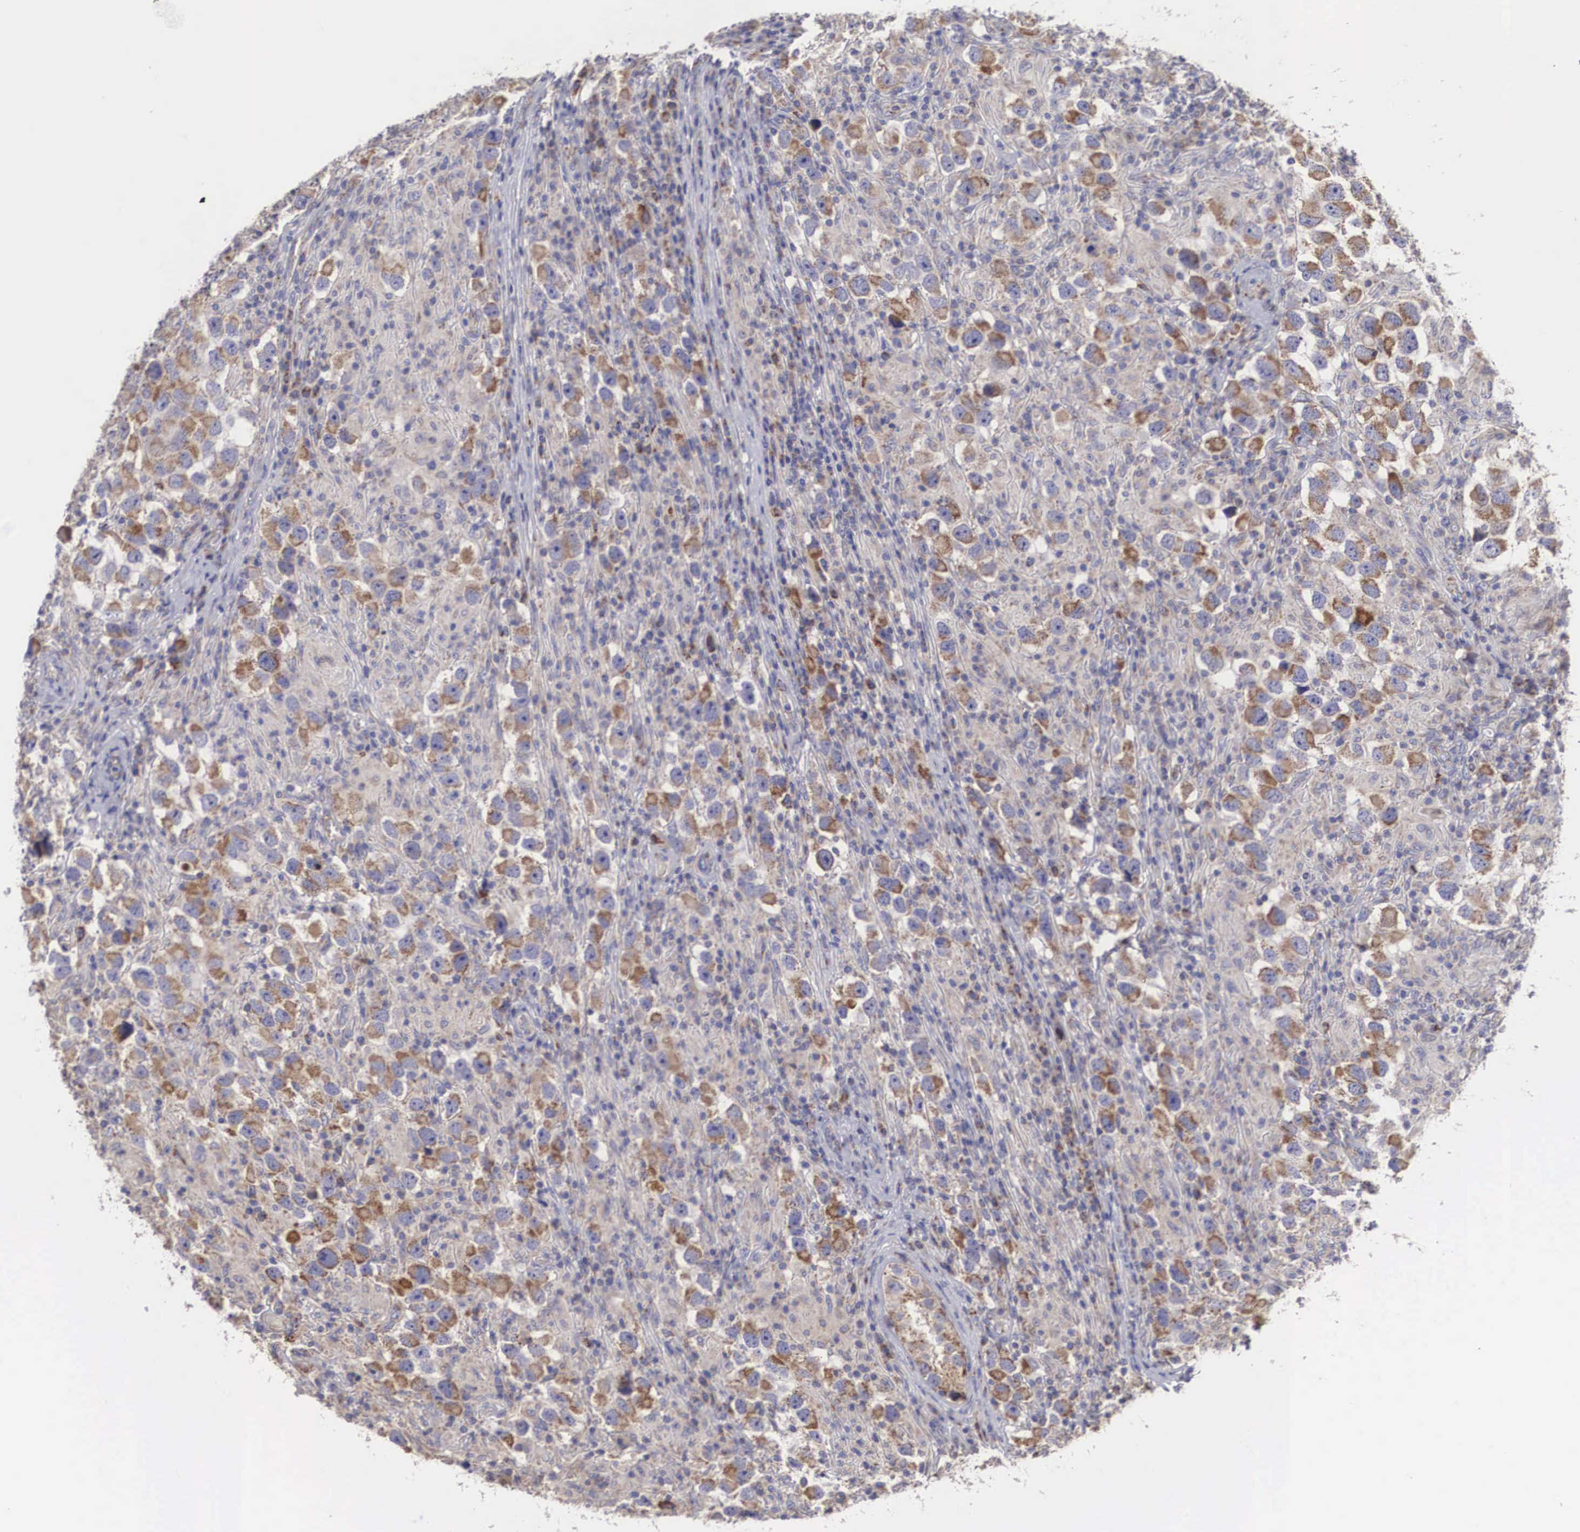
{"staining": {"intensity": "moderate", "quantity": ">75%", "location": "cytoplasmic/membranous"}, "tissue": "testis cancer", "cell_type": "Tumor cells", "image_type": "cancer", "snomed": [{"axis": "morphology", "description": "Carcinoma, Embryonal, NOS"}, {"axis": "topography", "description": "Testis"}], "caption": "Immunohistochemistry staining of testis cancer (embryonal carcinoma), which displays medium levels of moderate cytoplasmic/membranous staining in approximately >75% of tumor cells indicating moderate cytoplasmic/membranous protein staining. The staining was performed using DAB (brown) for protein detection and nuclei were counterstained in hematoxylin (blue).", "gene": "XPNPEP3", "patient": {"sex": "male", "age": 21}}